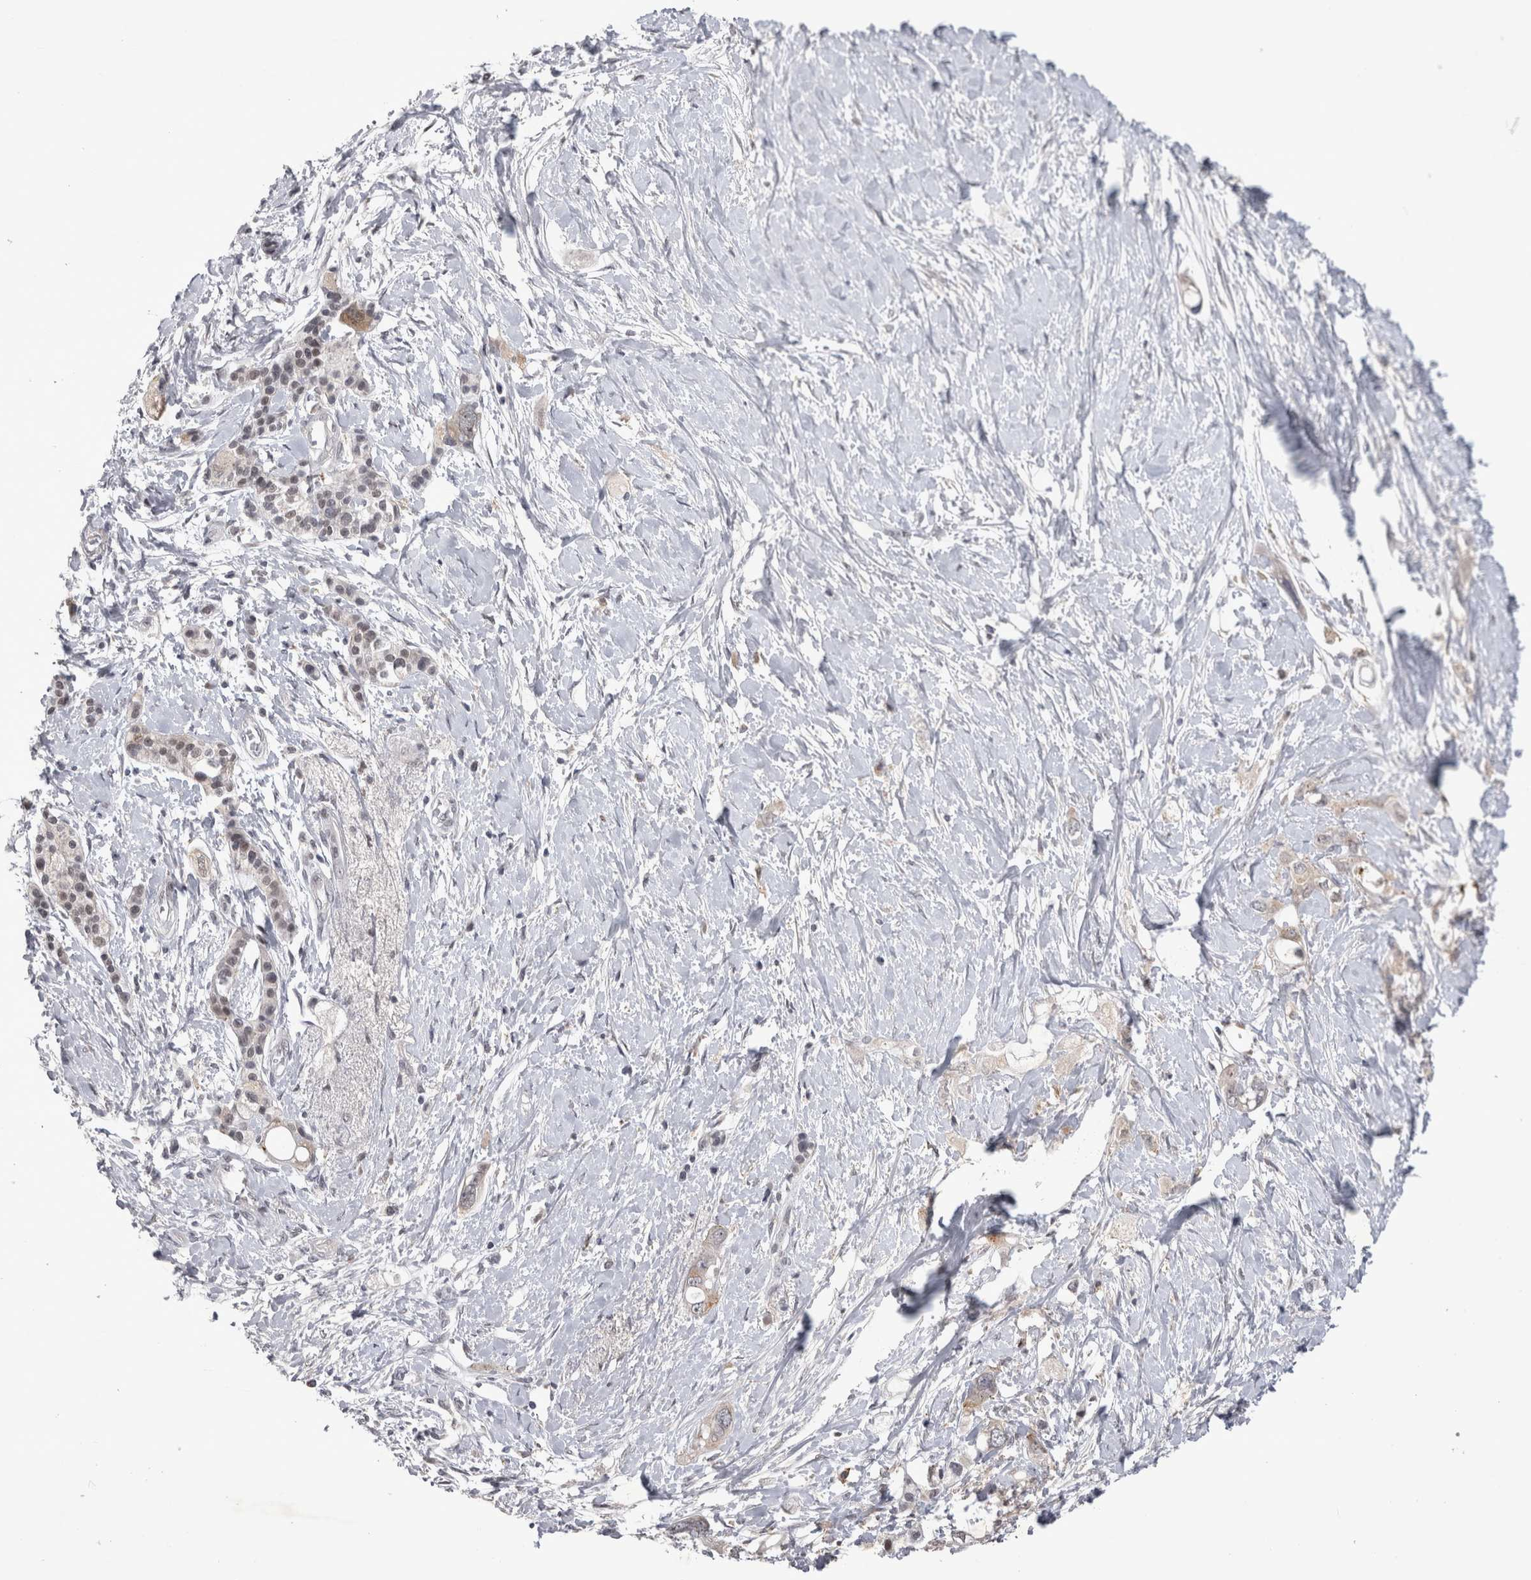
{"staining": {"intensity": "weak", "quantity": "25%-75%", "location": "nuclear"}, "tissue": "pancreatic cancer", "cell_type": "Tumor cells", "image_type": "cancer", "snomed": [{"axis": "morphology", "description": "Adenocarcinoma, NOS"}, {"axis": "topography", "description": "Pancreas"}], "caption": "Immunohistochemistry (IHC) (DAB (3,3'-diaminobenzidine)) staining of human pancreatic adenocarcinoma reveals weak nuclear protein expression in approximately 25%-75% of tumor cells. The staining is performed using DAB (3,3'-diaminobenzidine) brown chromogen to label protein expression. The nuclei are counter-stained blue using hematoxylin.", "gene": "IFI44", "patient": {"sex": "female", "age": 56}}